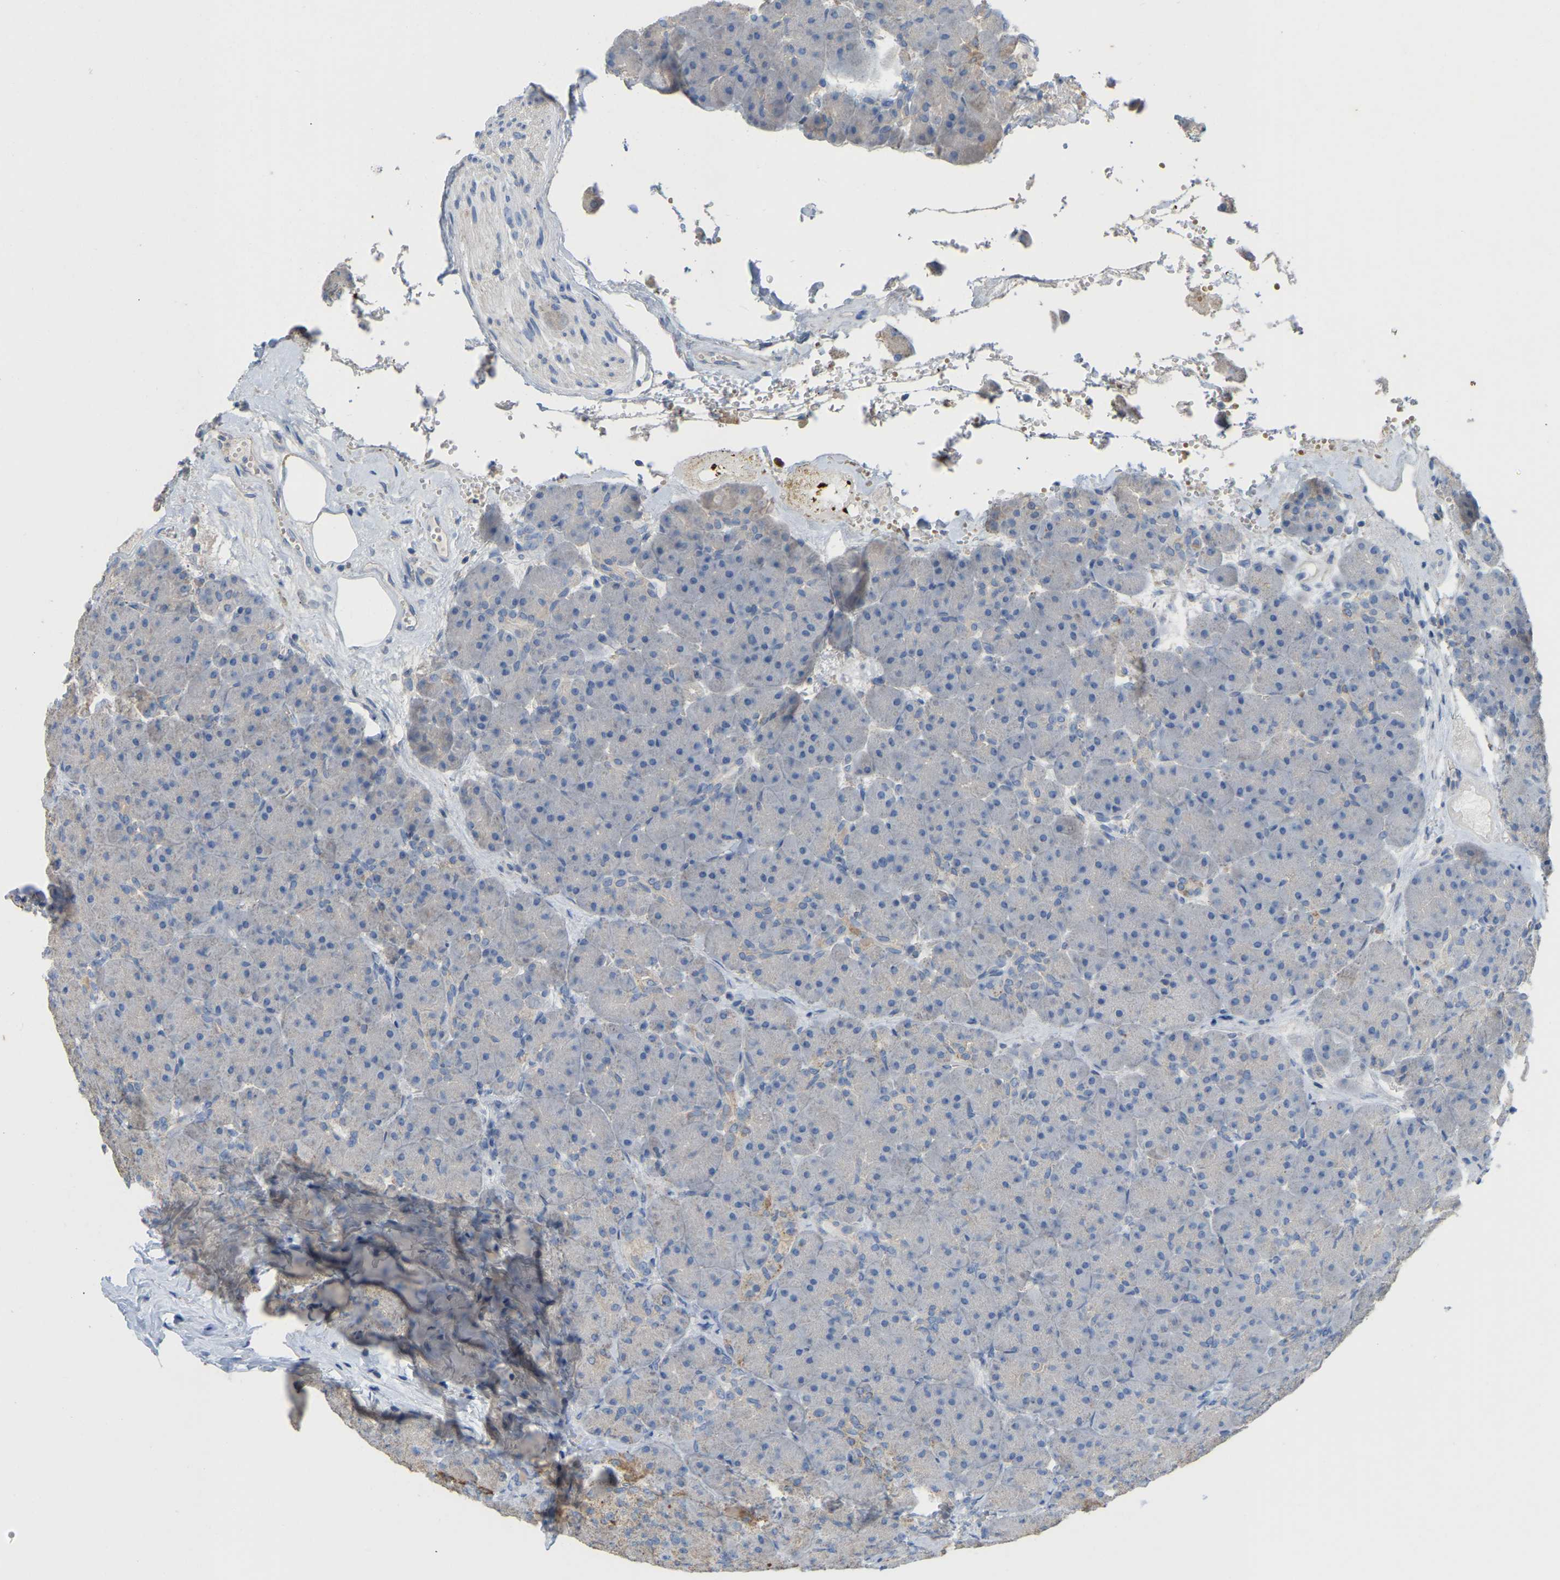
{"staining": {"intensity": "negative", "quantity": "none", "location": "none"}, "tissue": "pancreas", "cell_type": "Exocrine glandular cells", "image_type": "normal", "snomed": [{"axis": "morphology", "description": "Normal tissue, NOS"}, {"axis": "topography", "description": "Pancreas"}], "caption": "Exocrine glandular cells show no significant protein expression in unremarkable pancreas. (IHC, brightfield microscopy, high magnification).", "gene": "SERPINB5", "patient": {"sex": "male", "age": 66}}